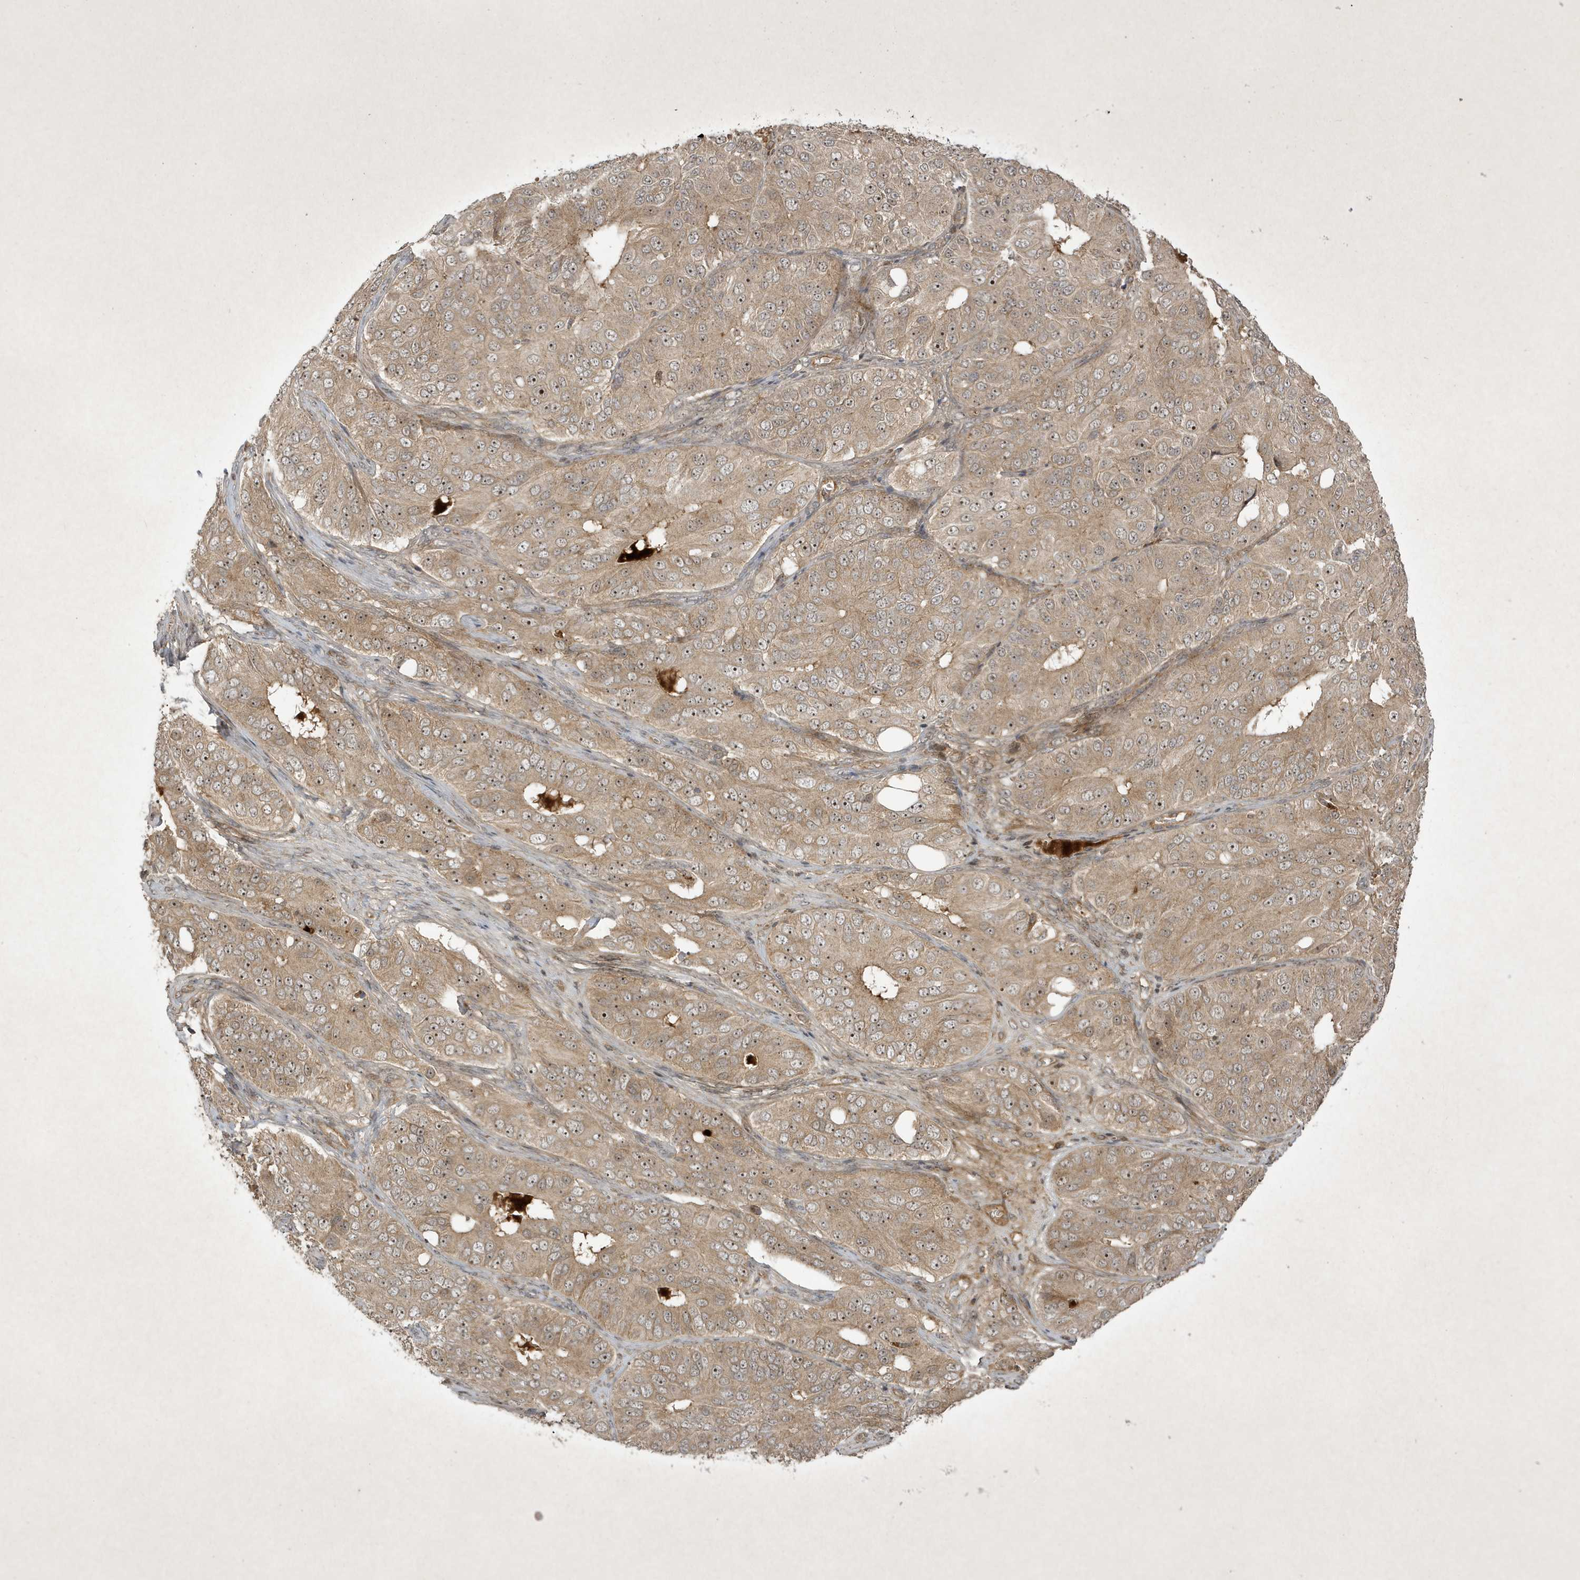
{"staining": {"intensity": "weak", "quantity": ">75%", "location": "cytoplasmic/membranous,nuclear"}, "tissue": "ovarian cancer", "cell_type": "Tumor cells", "image_type": "cancer", "snomed": [{"axis": "morphology", "description": "Carcinoma, endometroid"}, {"axis": "topography", "description": "Ovary"}], "caption": "IHC micrograph of neoplastic tissue: ovarian cancer (endometroid carcinoma) stained using immunohistochemistry (IHC) reveals low levels of weak protein expression localized specifically in the cytoplasmic/membranous and nuclear of tumor cells, appearing as a cytoplasmic/membranous and nuclear brown color.", "gene": "FAM83C", "patient": {"sex": "female", "age": 51}}